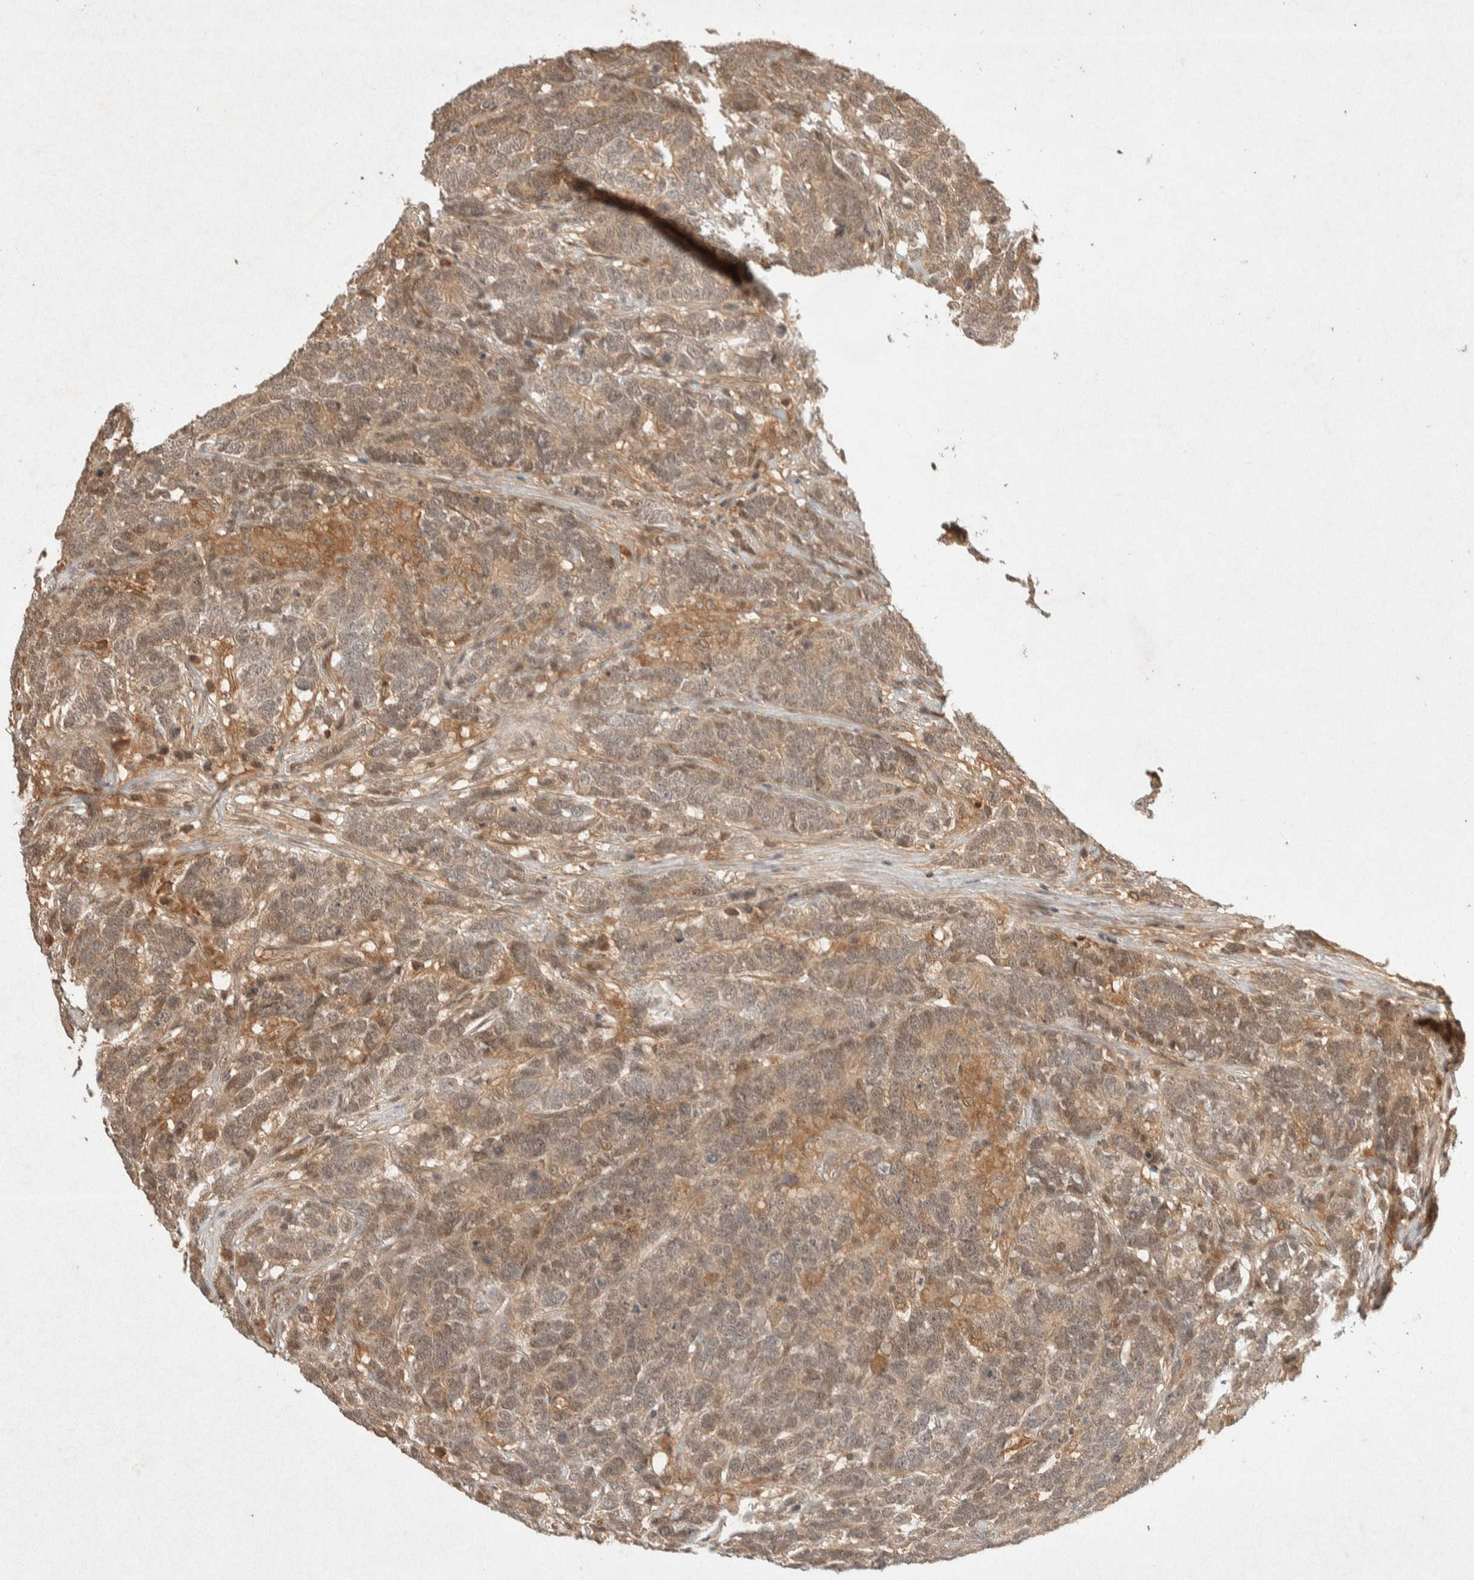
{"staining": {"intensity": "weak", "quantity": "<25%", "location": "cytoplasmic/membranous,nuclear"}, "tissue": "testis cancer", "cell_type": "Tumor cells", "image_type": "cancer", "snomed": [{"axis": "morphology", "description": "Carcinoma, Embryonal, NOS"}, {"axis": "topography", "description": "Testis"}], "caption": "This photomicrograph is of testis cancer stained with immunohistochemistry to label a protein in brown with the nuclei are counter-stained blue. There is no staining in tumor cells.", "gene": "THRA", "patient": {"sex": "male", "age": 26}}